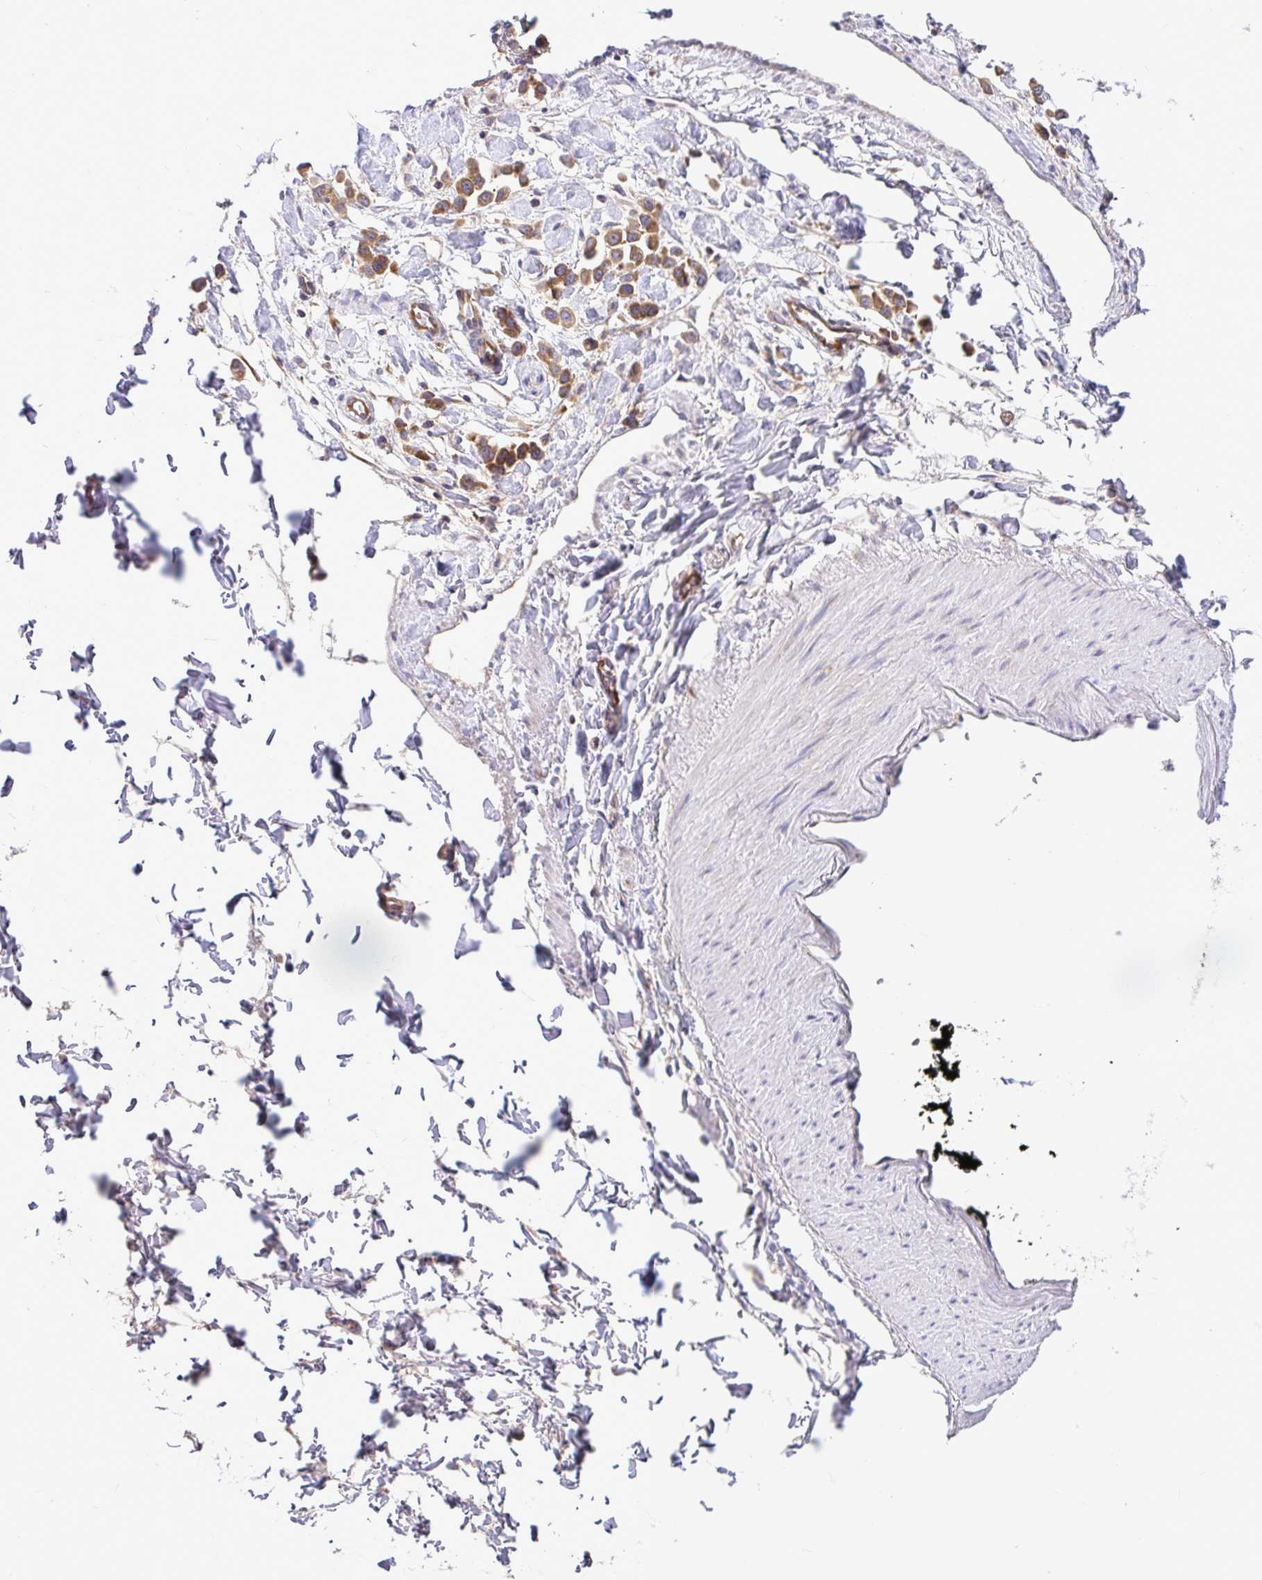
{"staining": {"intensity": "moderate", "quantity": ">75%", "location": "cytoplasmic/membranous"}, "tissue": "stomach cancer", "cell_type": "Tumor cells", "image_type": "cancer", "snomed": [{"axis": "morphology", "description": "Adenocarcinoma, NOS"}, {"axis": "topography", "description": "Stomach"}], "caption": "Tumor cells reveal medium levels of moderate cytoplasmic/membranous expression in about >75% of cells in stomach adenocarcinoma.", "gene": "LARS1", "patient": {"sex": "male", "age": 47}}